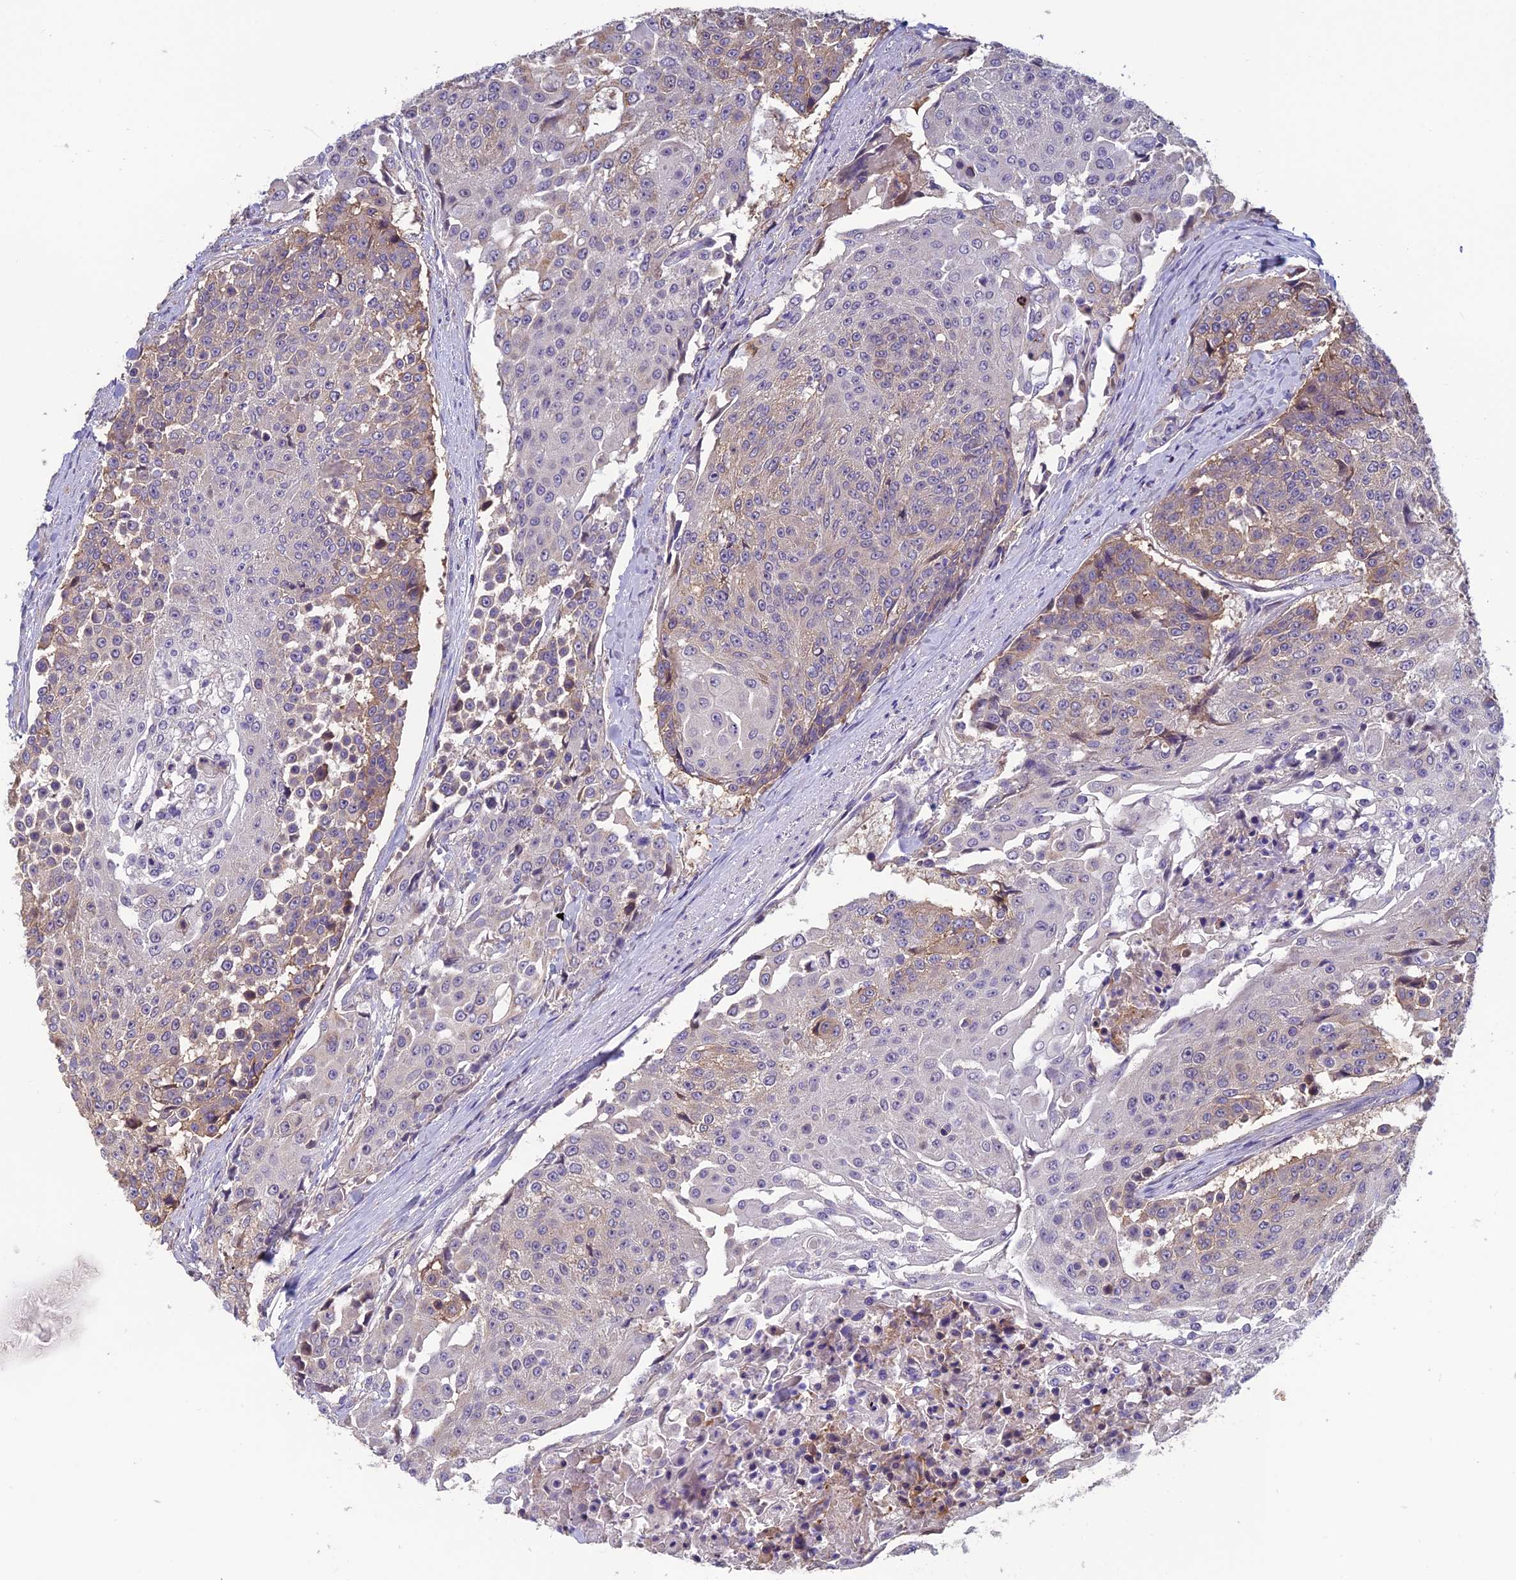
{"staining": {"intensity": "weak", "quantity": "<25%", "location": "cytoplasmic/membranous"}, "tissue": "urothelial cancer", "cell_type": "Tumor cells", "image_type": "cancer", "snomed": [{"axis": "morphology", "description": "Urothelial carcinoma, High grade"}, {"axis": "topography", "description": "Urinary bladder"}], "caption": "A high-resolution image shows immunohistochemistry (IHC) staining of urothelial cancer, which exhibits no significant staining in tumor cells.", "gene": "HECA", "patient": {"sex": "female", "age": 63}}